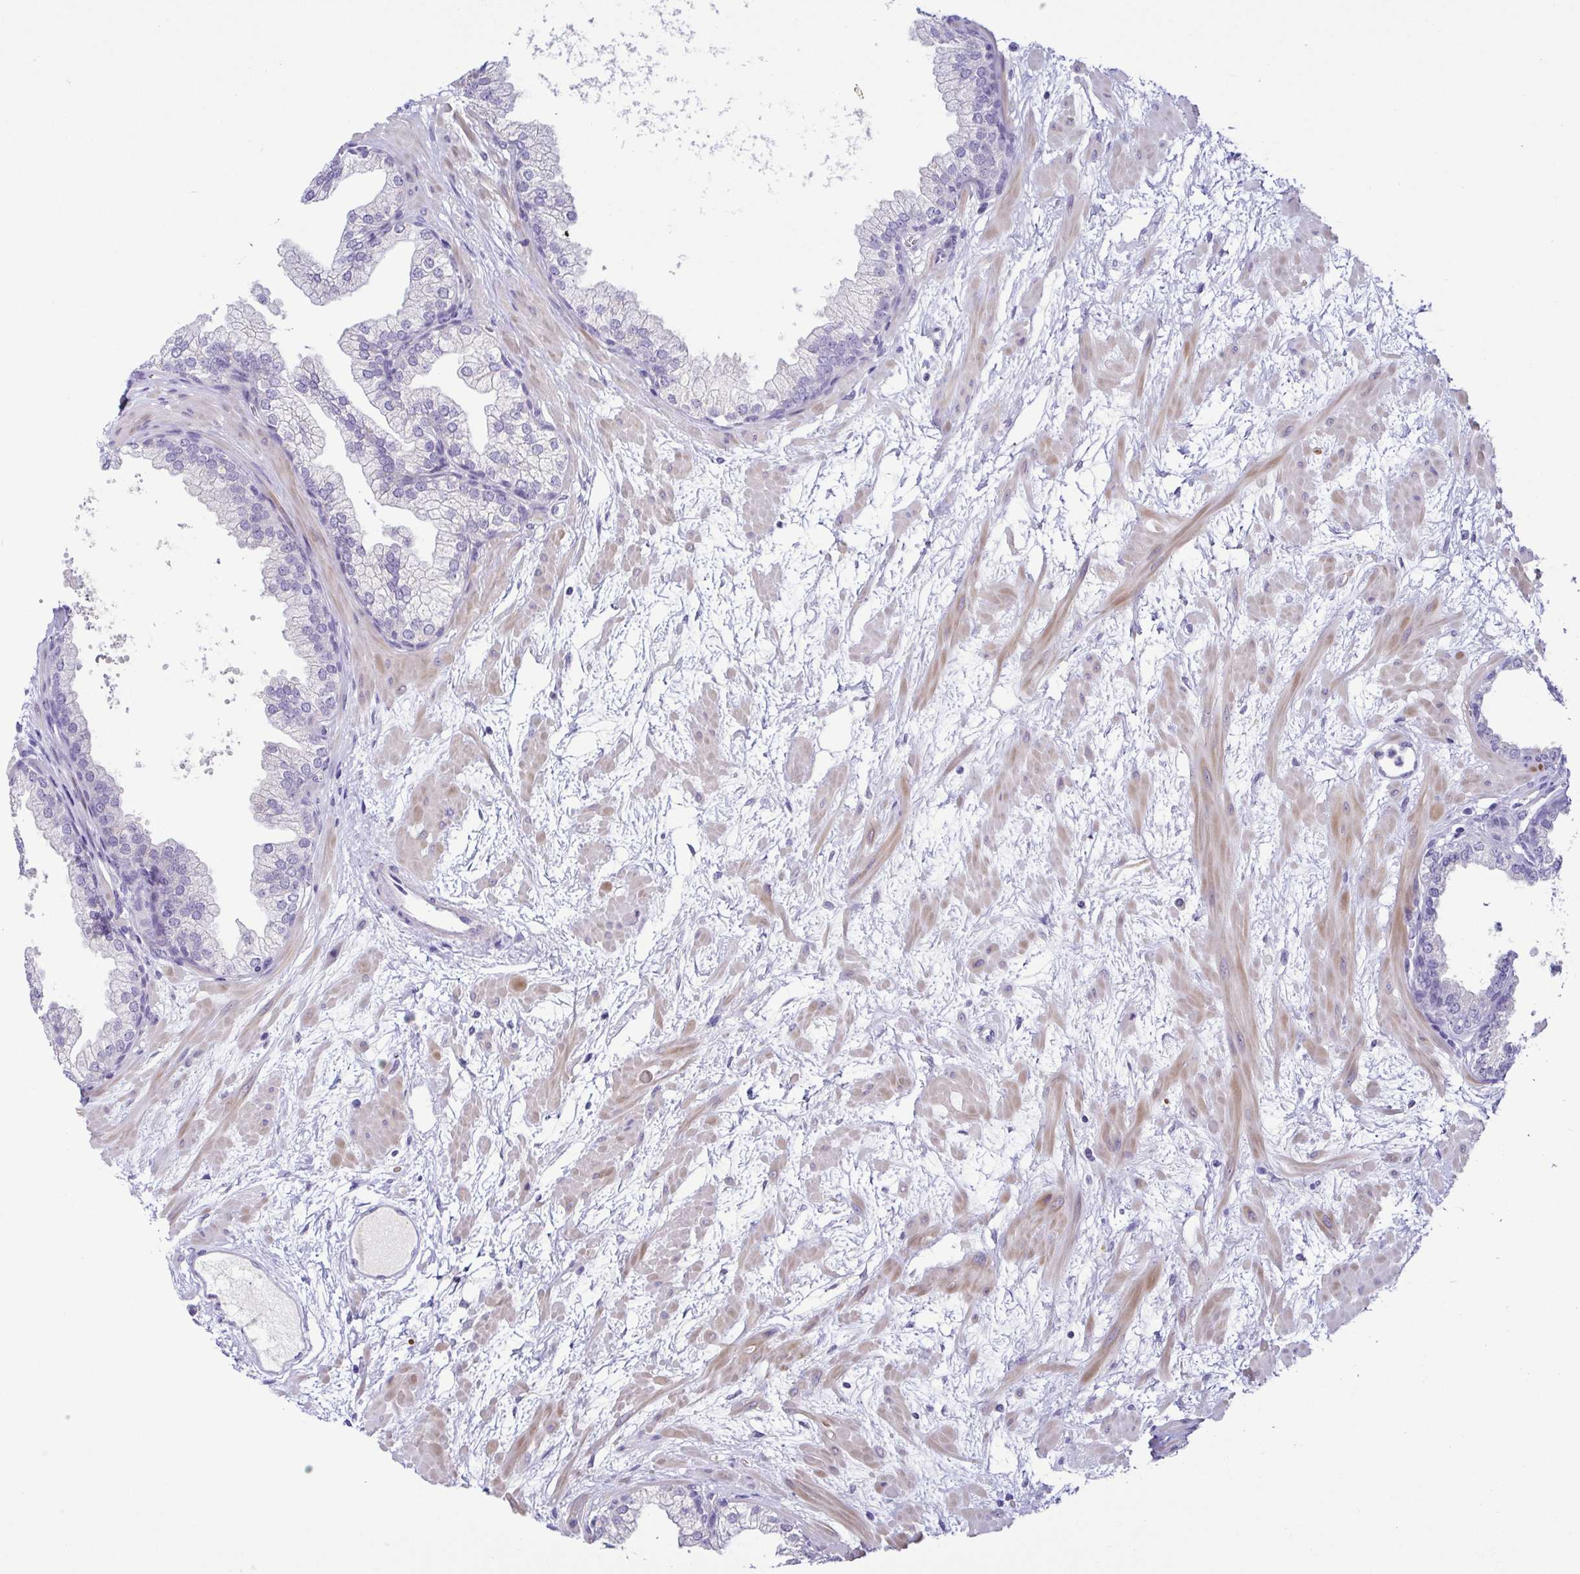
{"staining": {"intensity": "negative", "quantity": "none", "location": "none"}, "tissue": "prostate", "cell_type": "Glandular cells", "image_type": "normal", "snomed": [{"axis": "morphology", "description": "Normal tissue, NOS"}, {"axis": "topography", "description": "Prostate"}], "caption": "A histopathology image of human prostate is negative for staining in glandular cells. (Brightfield microscopy of DAB immunohistochemistry at high magnification).", "gene": "TERT", "patient": {"sex": "male", "age": 37}}